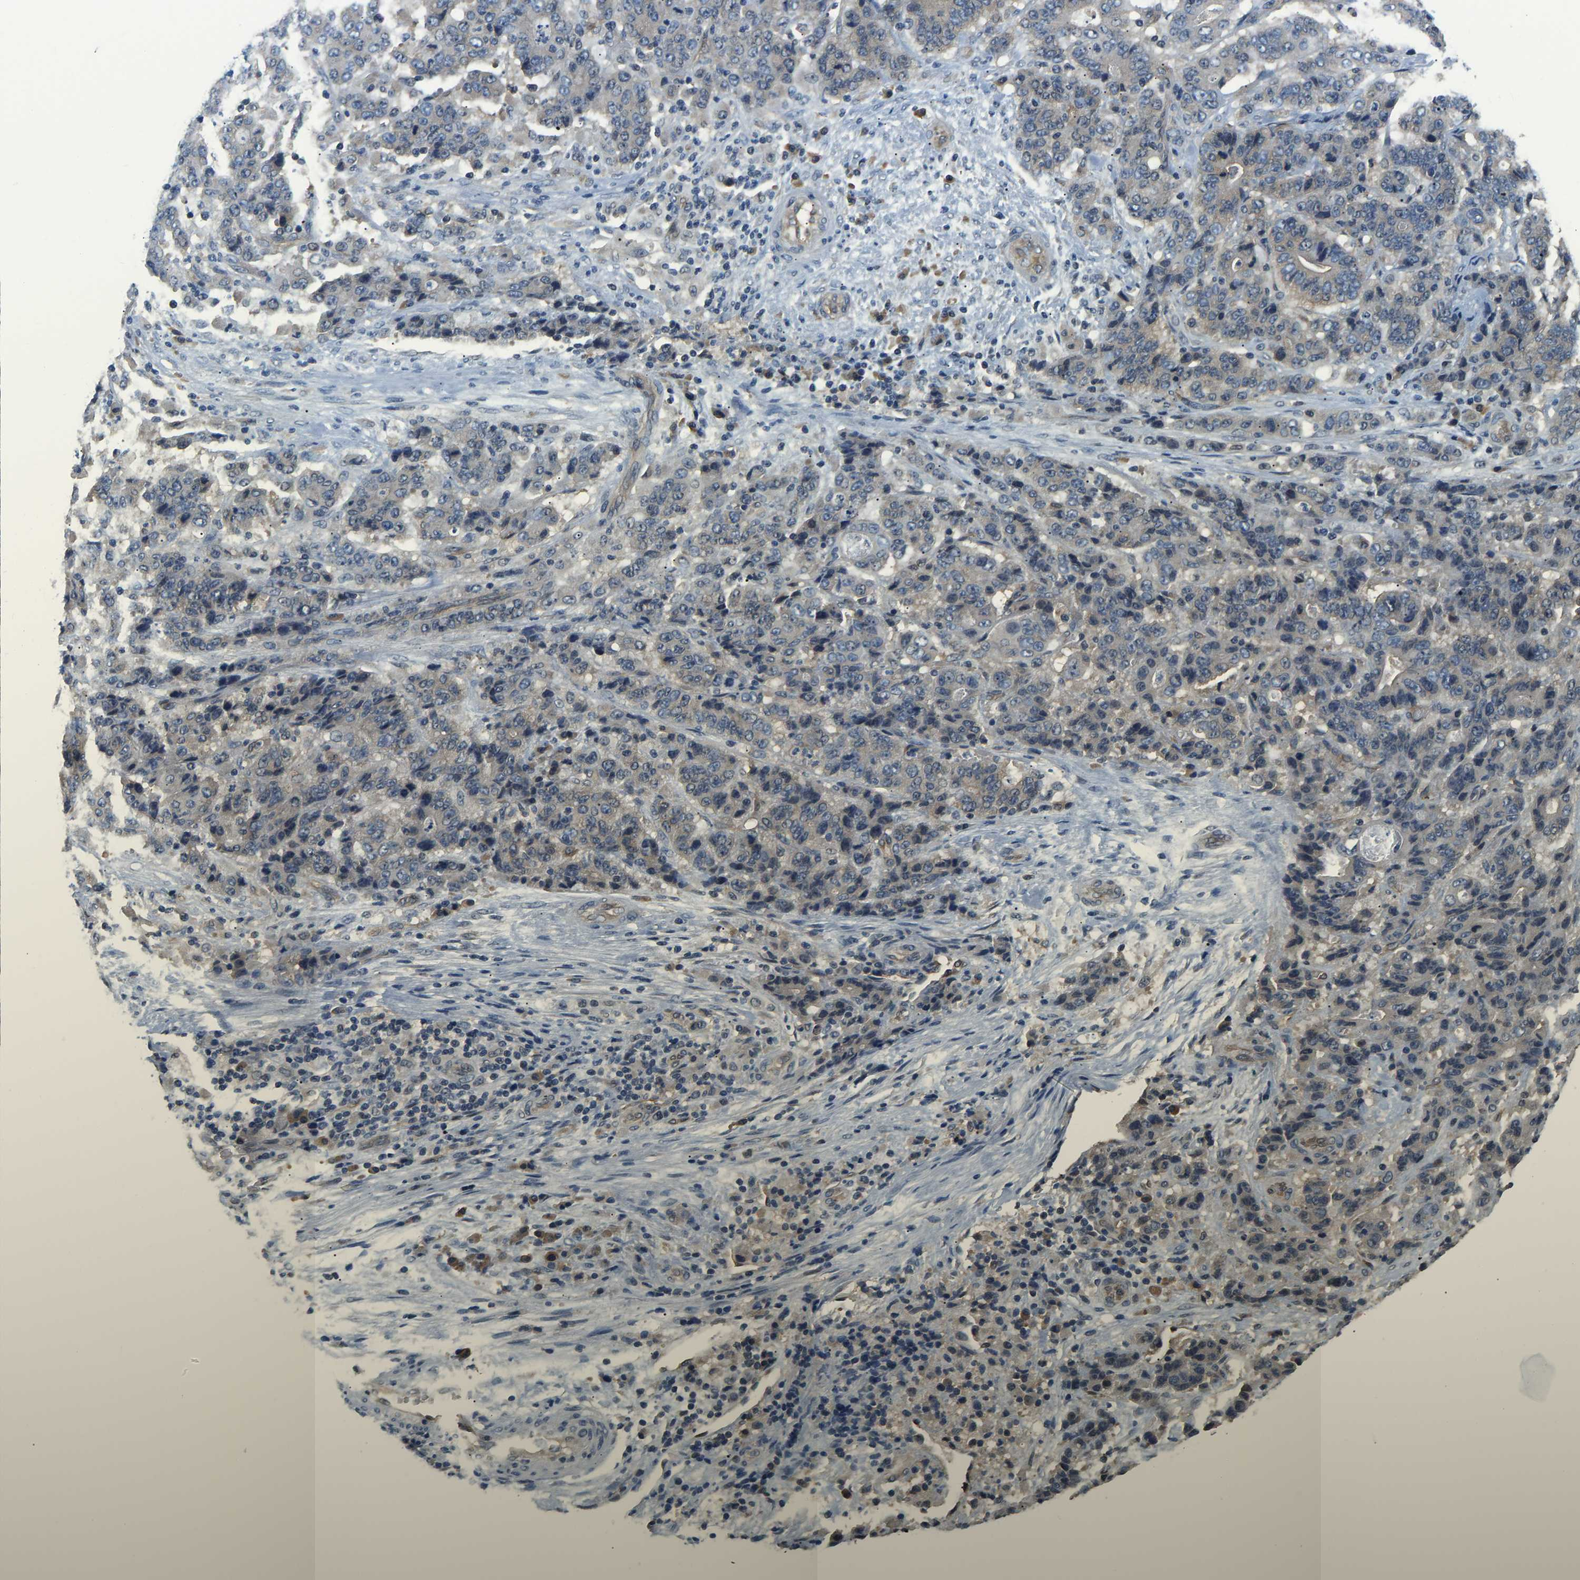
{"staining": {"intensity": "negative", "quantity": "none", "location": "none"}, "tissue": "stomach cancer", "cell_type": "Tumor cells", "image_type": "cancer", "snomed": [{"axis": "morphology", "description": "Adenocarcinoma, NOS"}, {"axis": "topography", "description": "Stomach"}], "caption": "Photomicrograph shows no significant protein staining in tumor cells of stomach adenocarcinoma.", "gene": "ARHGEF12", "patient": {"sex": "female", "age": 73}}